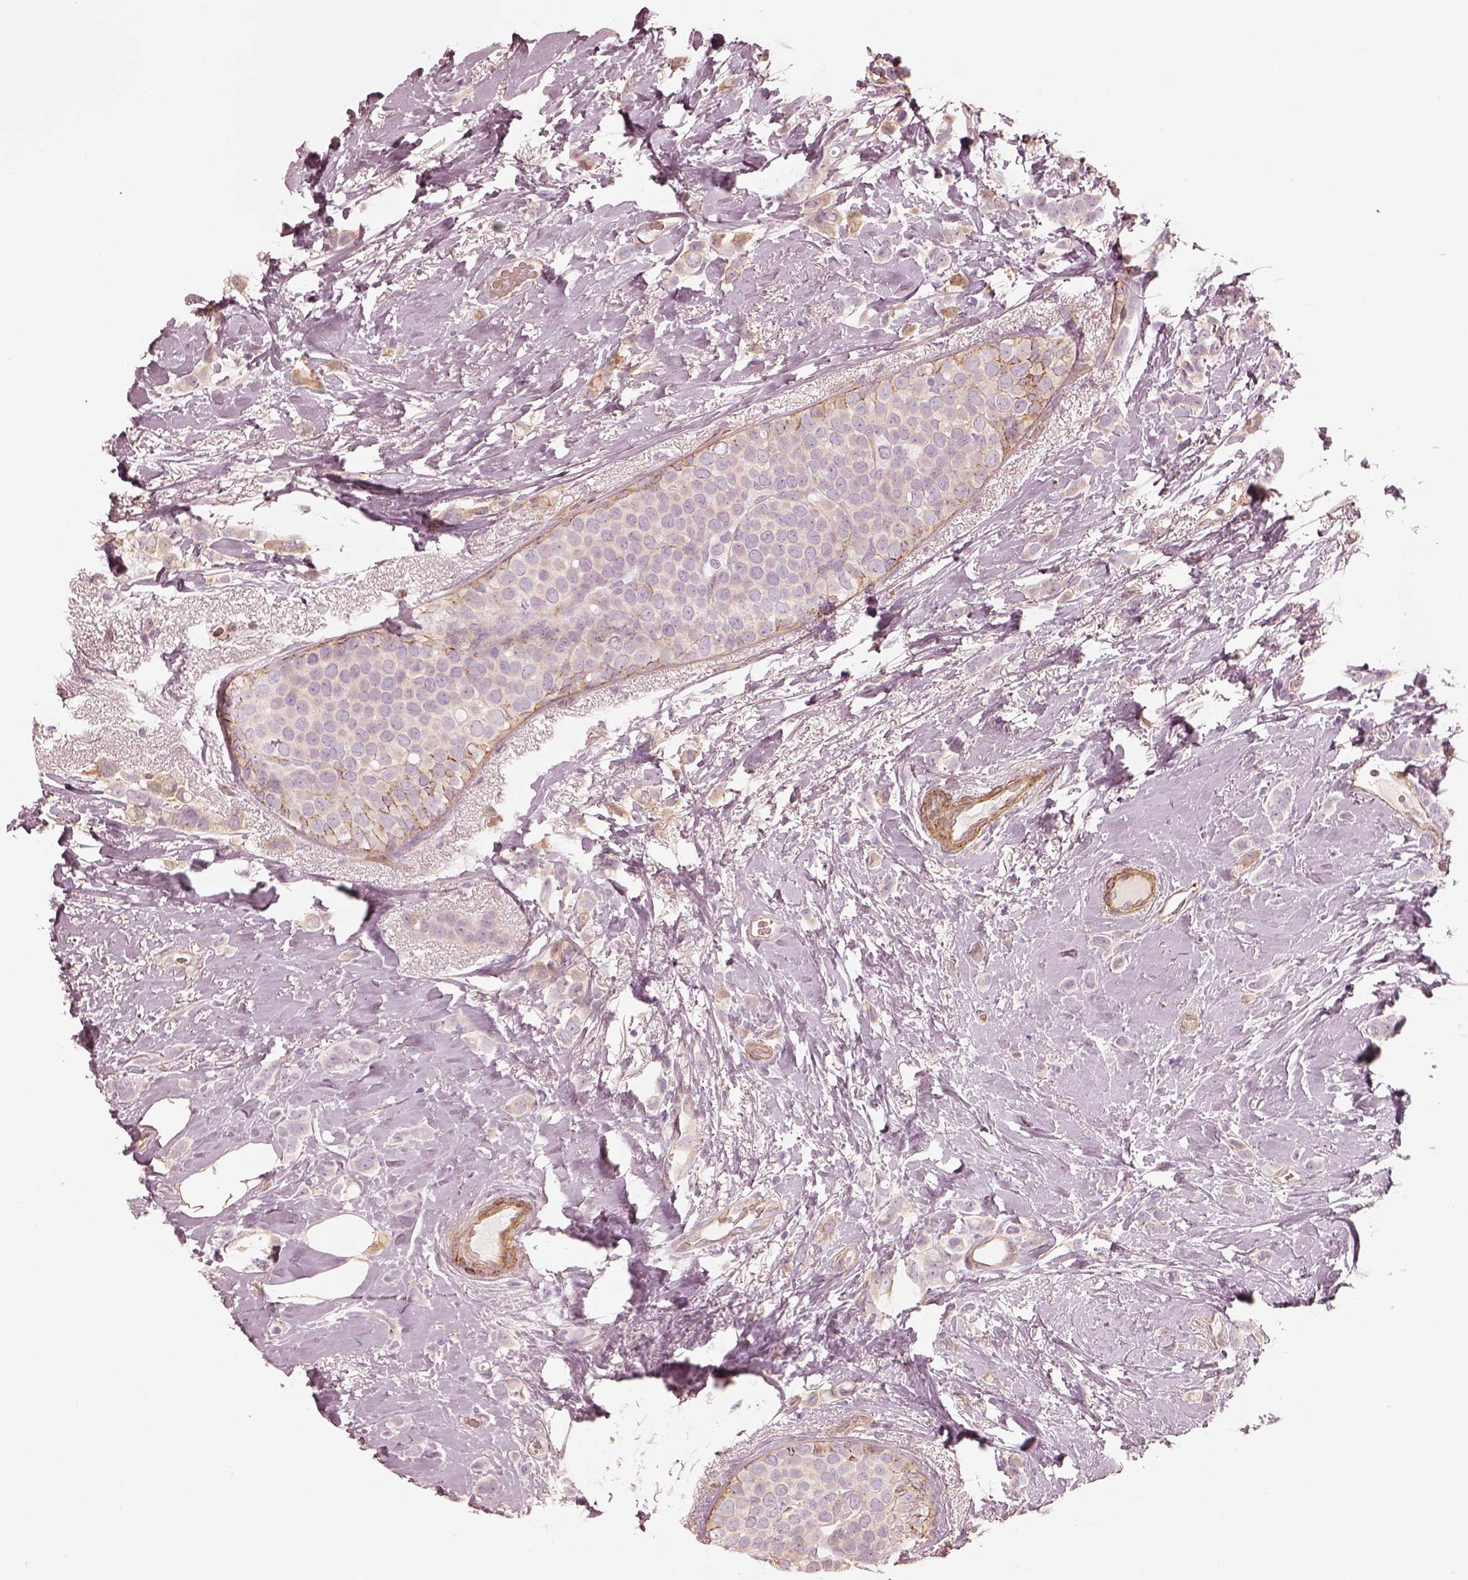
{"staining": {"intensity": "negative", "quantity": "none", "location": "none"}, "tissue": "breast cancer", "cell_type": "Tumor cells", "image_type": "cancer", "snomed": [{"axis": "morphology", "description": "Lobular carcinoma"}, {"axis": "topography", "description": "Breast"}], "caption": "Human breast lobular carcinoma stained for a protein using immunohistochemistry demonstrates no staining in tumor cells.", "gene": "CRYM", "patient": {"sex": "female", "age": 66}}